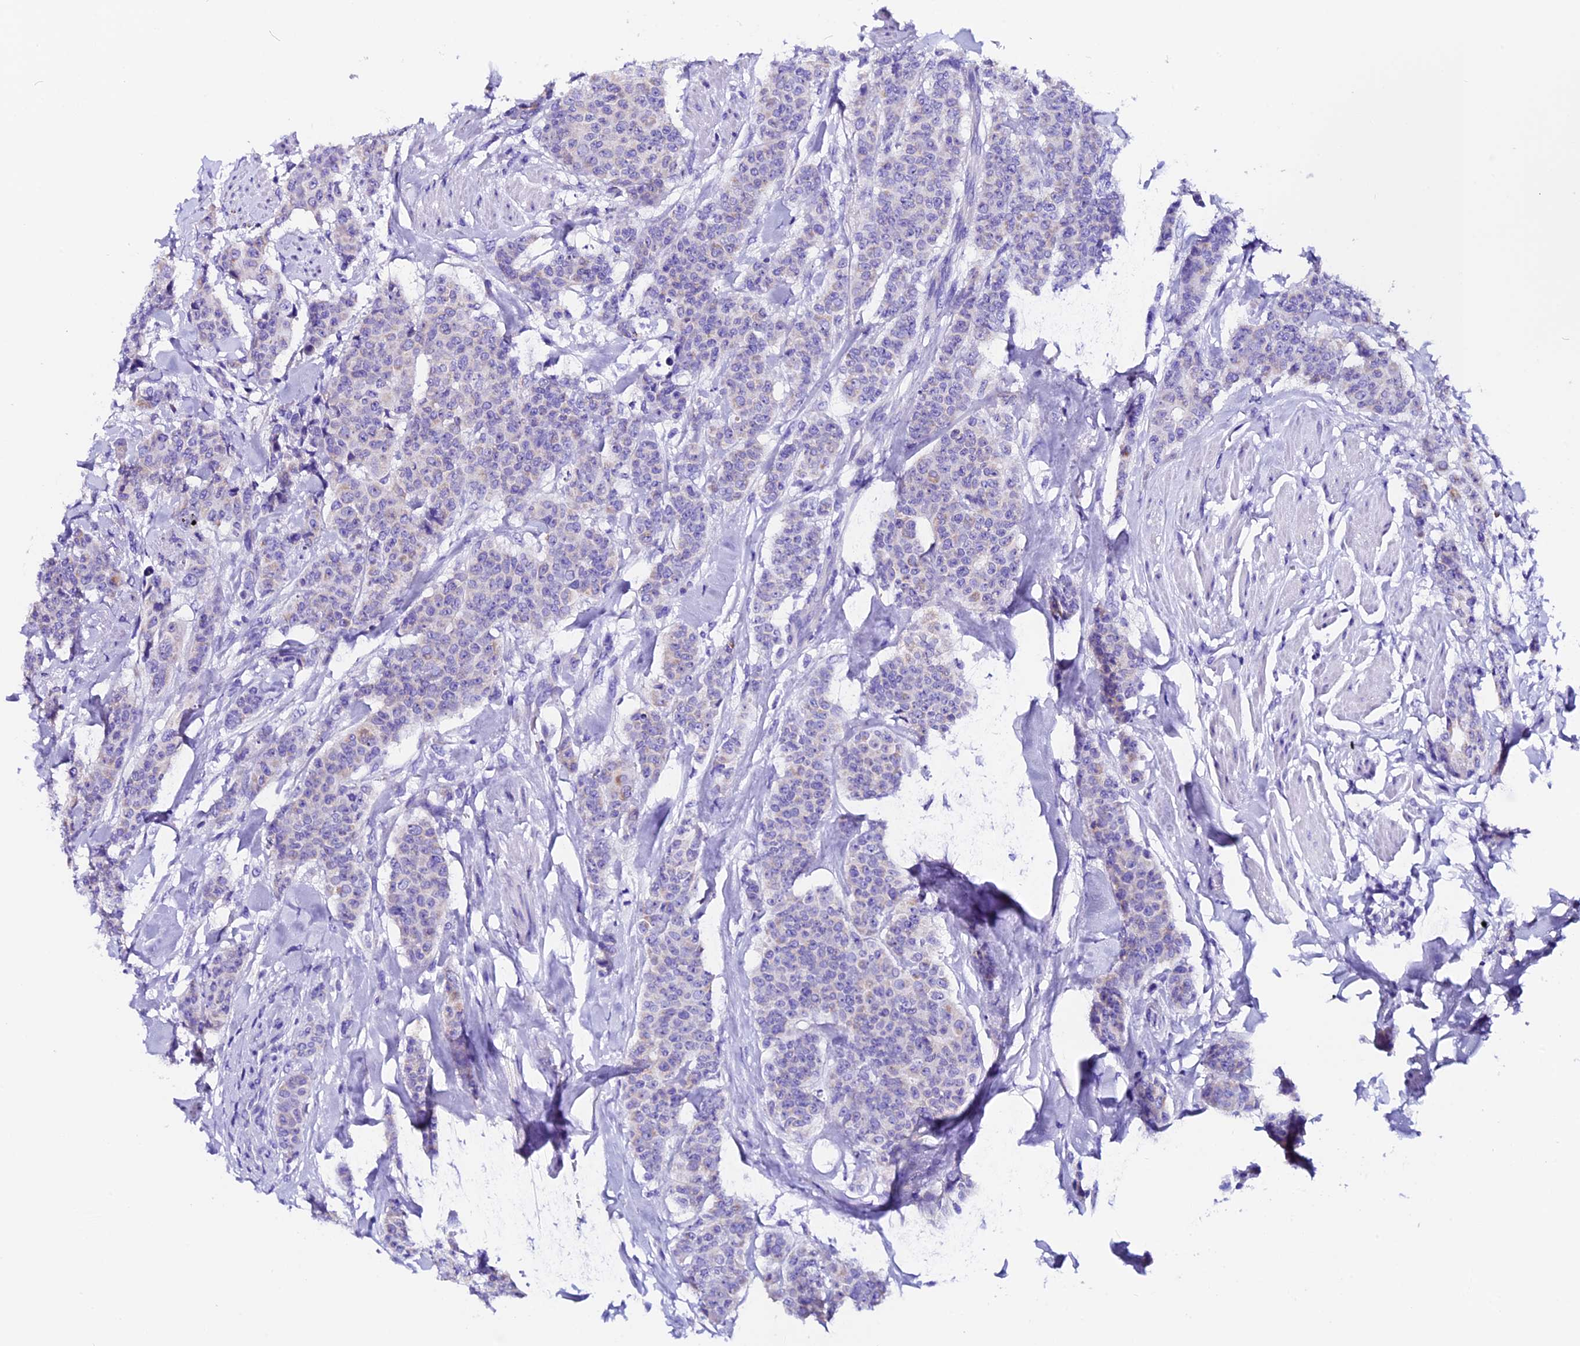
{"staining": {"intensity": "negative", "quantity": "none", "location": "none"}, "tissue": "breast cancer", "cell_type": "Tumor cells", "image_type": "cancer", "snomed": [{"axis": "morphology", "description": "Duct carcinoma"}, {"axis": "topography", "description": "Breast"}], "caption": "This histopathology image is of infiltrating ductal carcinoma (breast) stained with immunohistochemistry to label a protein in brown with the nuclei are counter-stained blue. There is no positivity in tumor cells.", "gene": "COMTD1", "patient": {"sex": "female", "age": 40}}